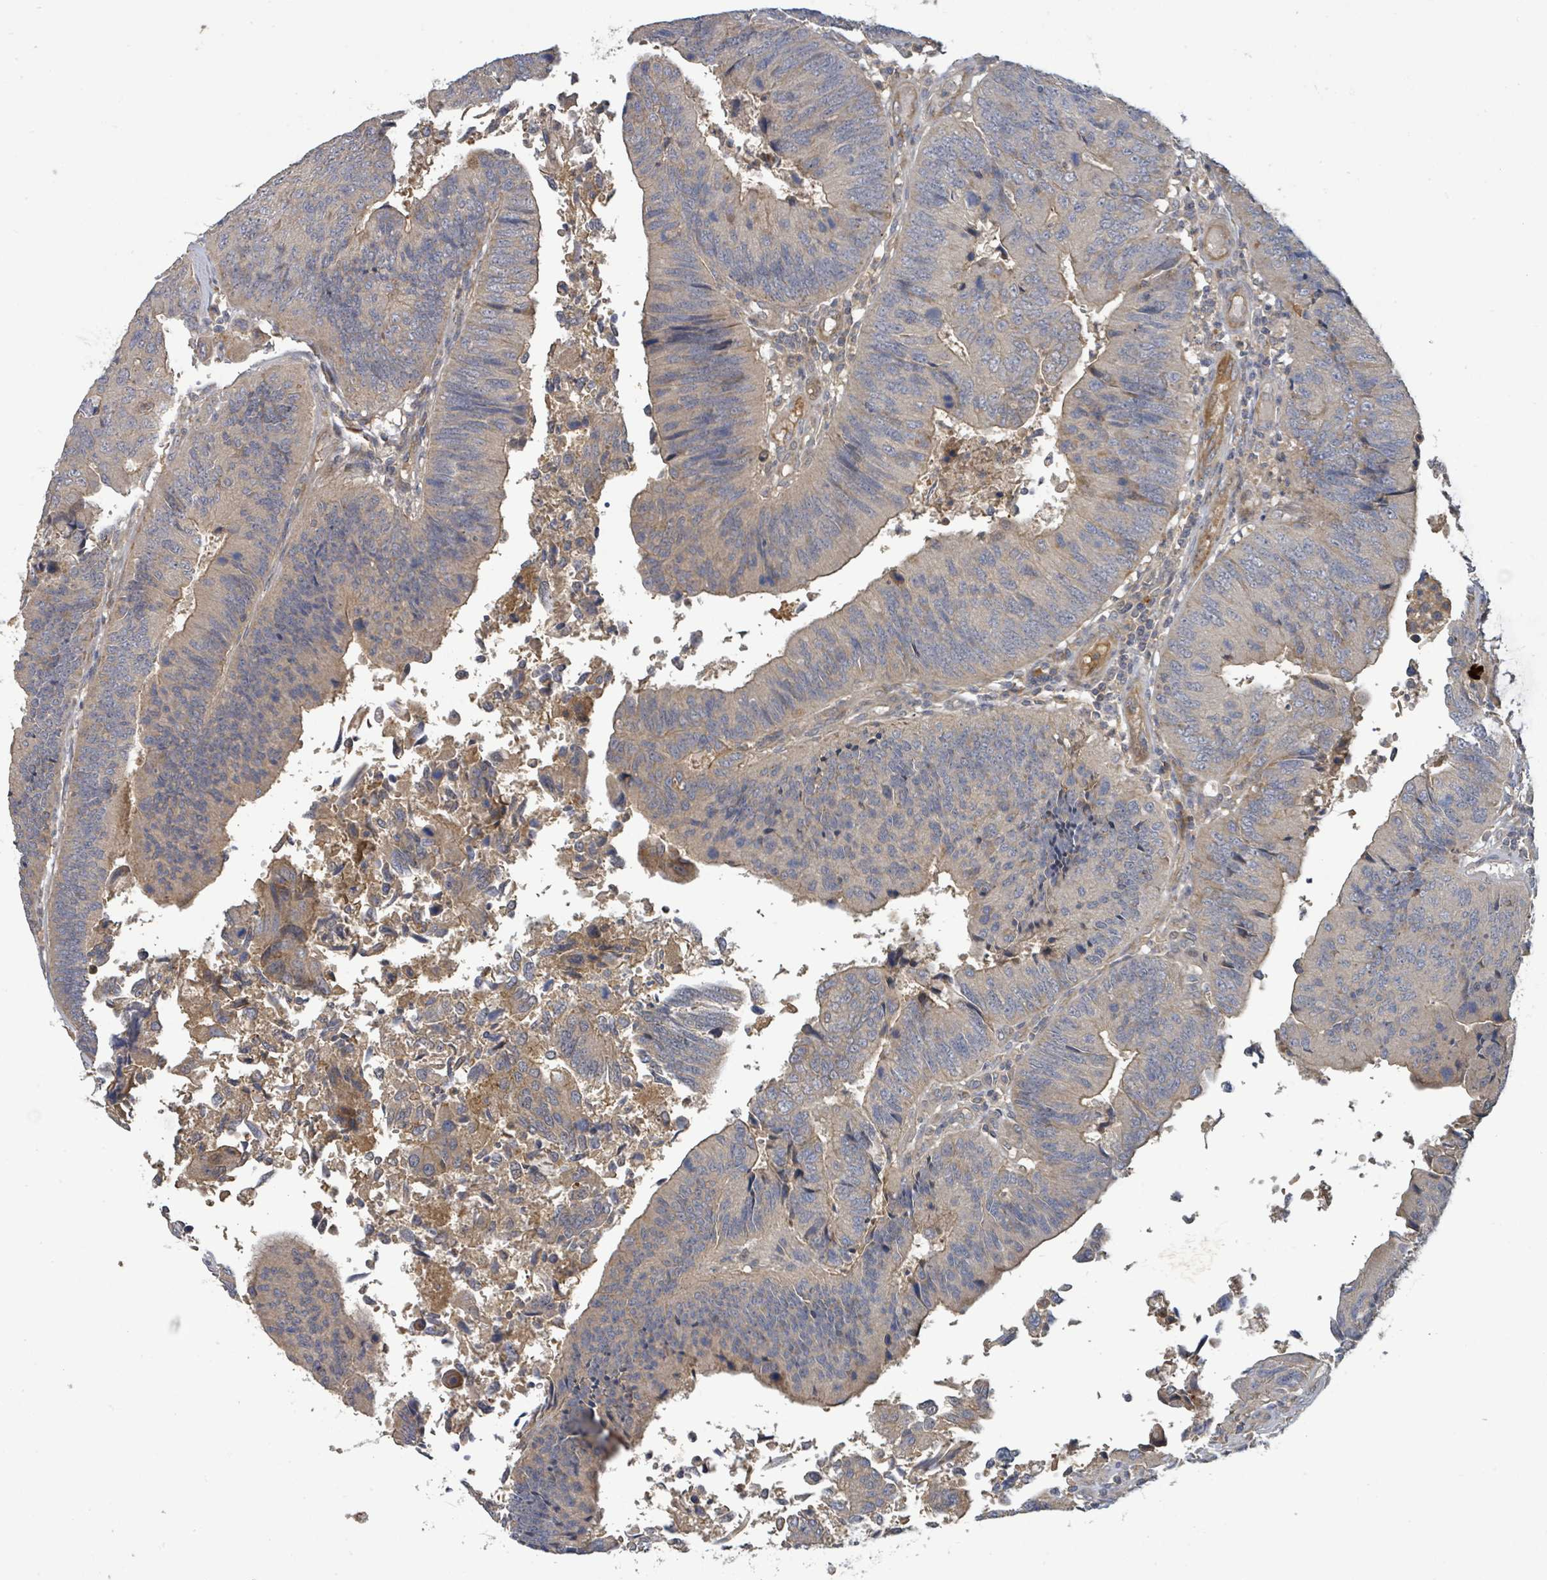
{"staining": {"intensity": "weak", "quantity": ">75%", "location": "cytoplasmic/membranous"}, "tissue": "colorectal cancer", "cell_type": "Tumor cells", "image_type": "cancer", "snomed": [{"axis": "morphology", "description": "Adenocarcinoma, NOS"}, {"axis": "topography", "description": "Colon"}], "caption": "Colorectal cancer (adenocarcinoma) stained for a protein shows weak cytoplasmic/membranous positivity in tumor cells. (brown staining indicates protein expression, while blue staining denotes nuclei).", "gene": "STARD4", "patient": {"sex": "female", "age": 67}}